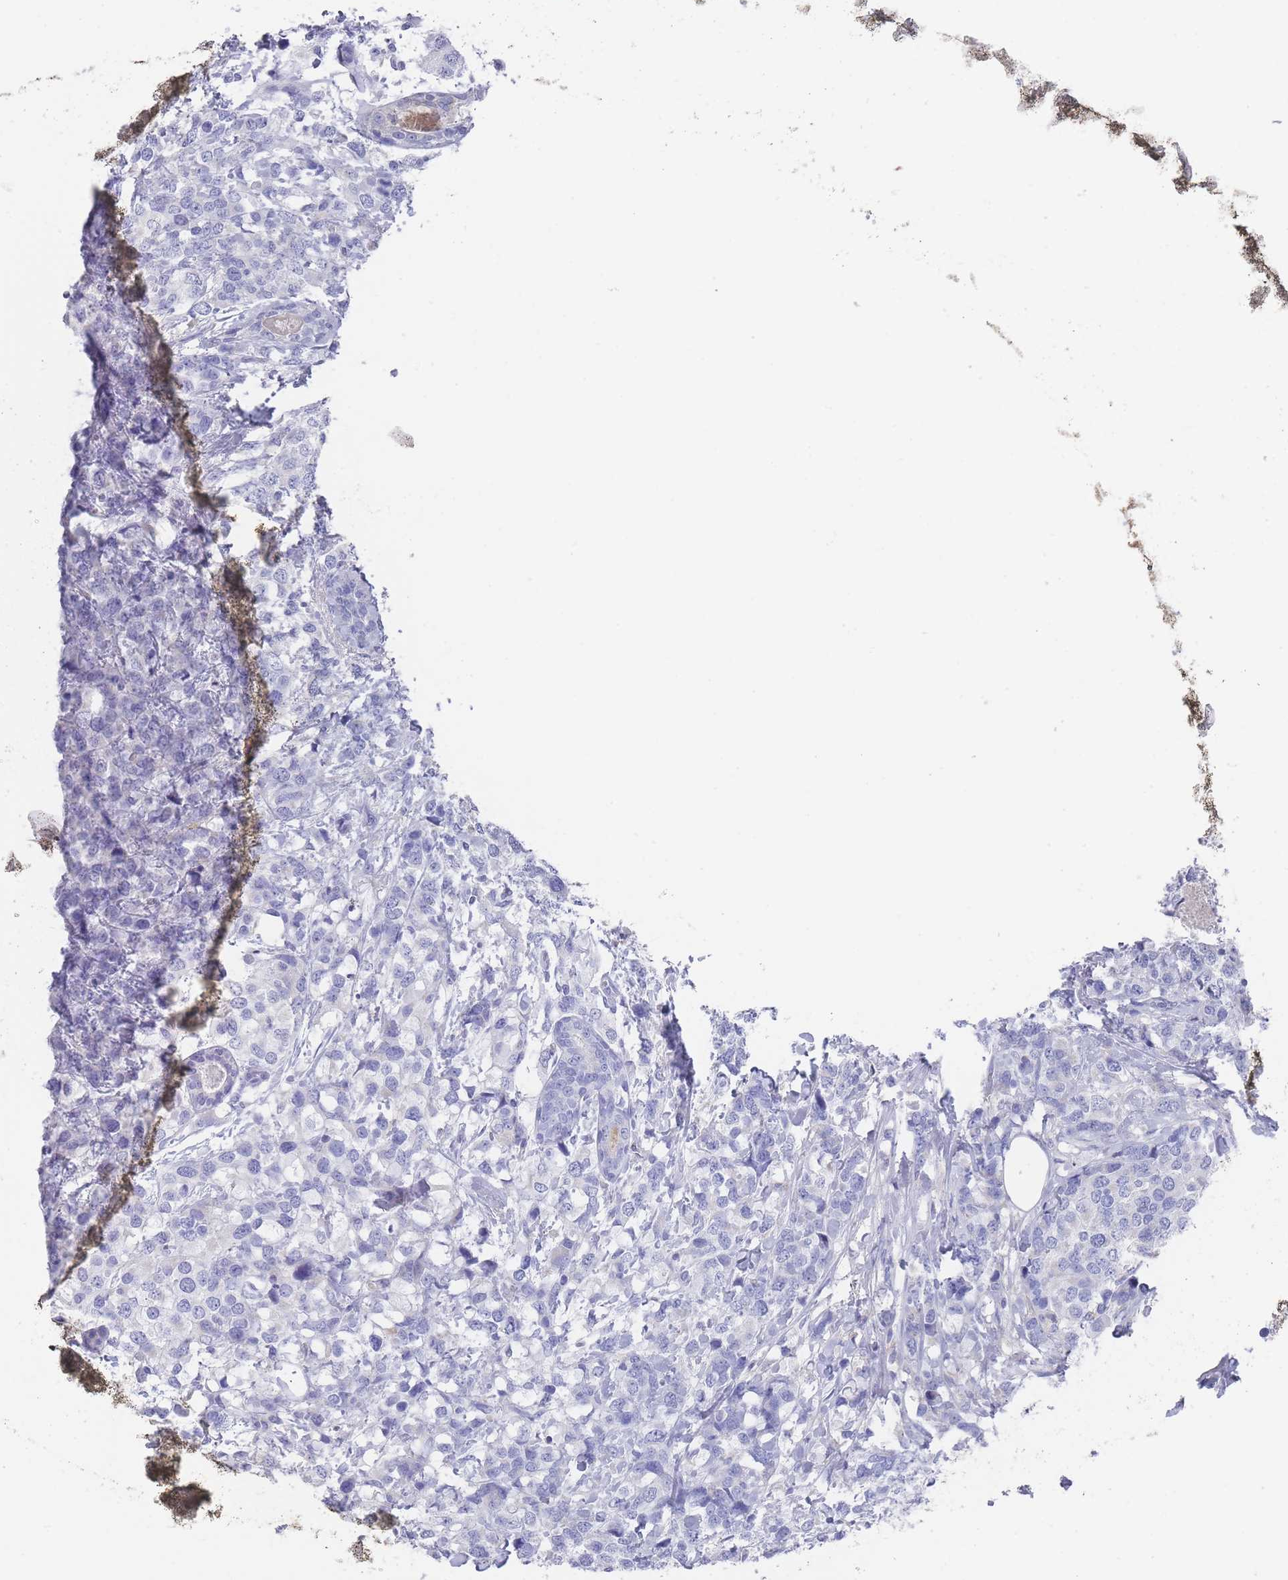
{"staining": {"intensity": "negative", "quantity": "none", "location": "none"}, "tissue": "breast cancer", "cell_type": "Tumor cells", "image_type": "cancer", "snomed": [{"axis": "morphology", "description": "Lobular carcinoma"}, {"axis": "topography", "description": "Breast"}], "caption": "Immunohistochemical staining of human breast cancer demonstrates no significant expression in tumor cells. Nuclei are stained in blue.", "gene": "SCCPDH", "patient": {"sex": "female", "age": 59}}